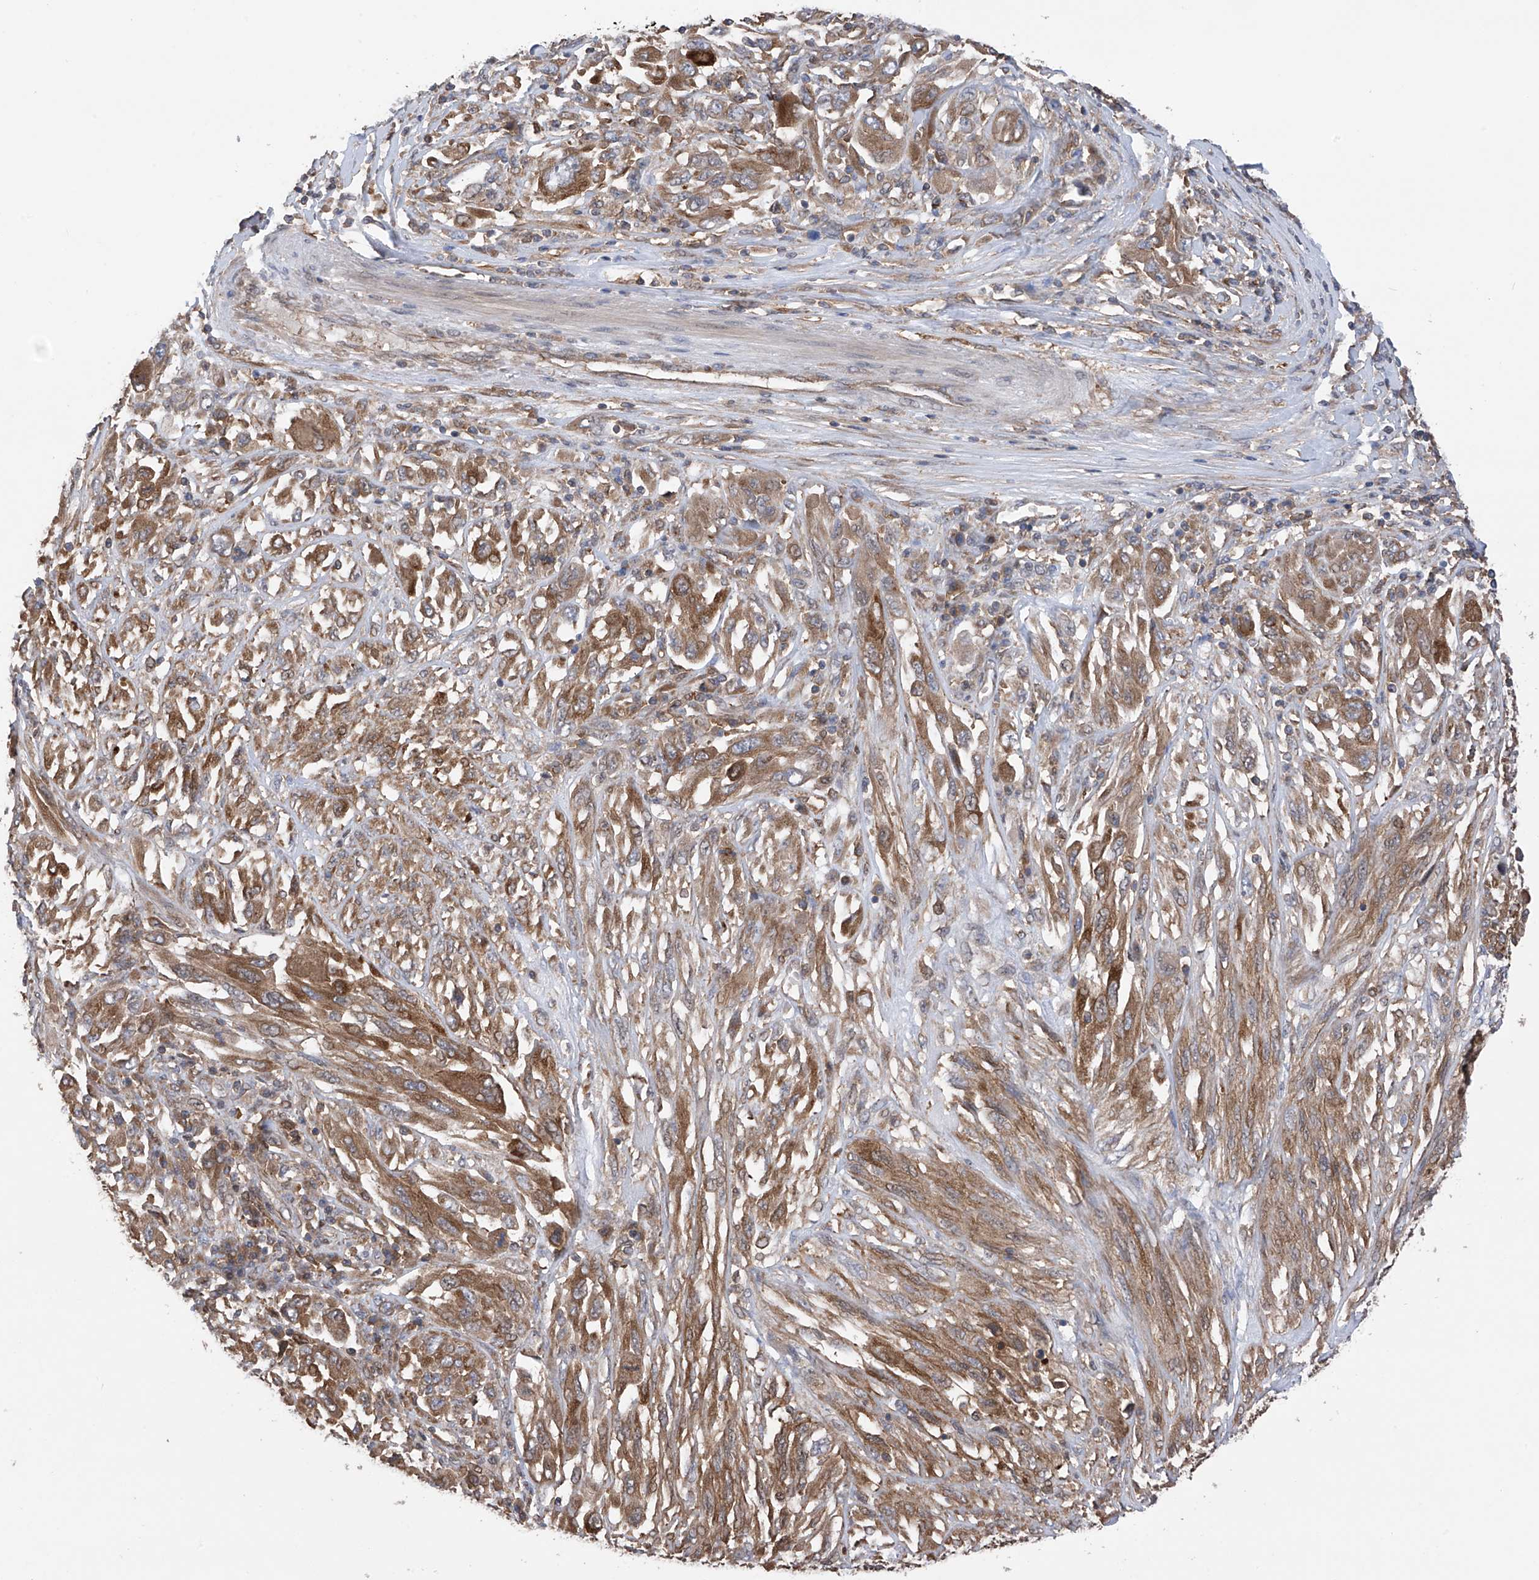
{"staining": {"intensity": "moderate", "quantity": ">75%", "location": "cytoplasmic/membranous"}, "tissue": "melanoma", "cell_type": "Tumor cells", "image_type": "cancer", "snomed": [{"axis": "morphology", "description": "Malignant melanoma, NOS"}, {"axis": "topography", "description": "Skin"}], "caption": "Malignant melanoma stained with DAB (3,3'-diaminobenzidine) IHC displays medium levels of moderate cytoplasmic/membranous staining in about >75% of tumor cells.", "gene": "CHPF", "patient": {"sex": "female", "age": 91}}